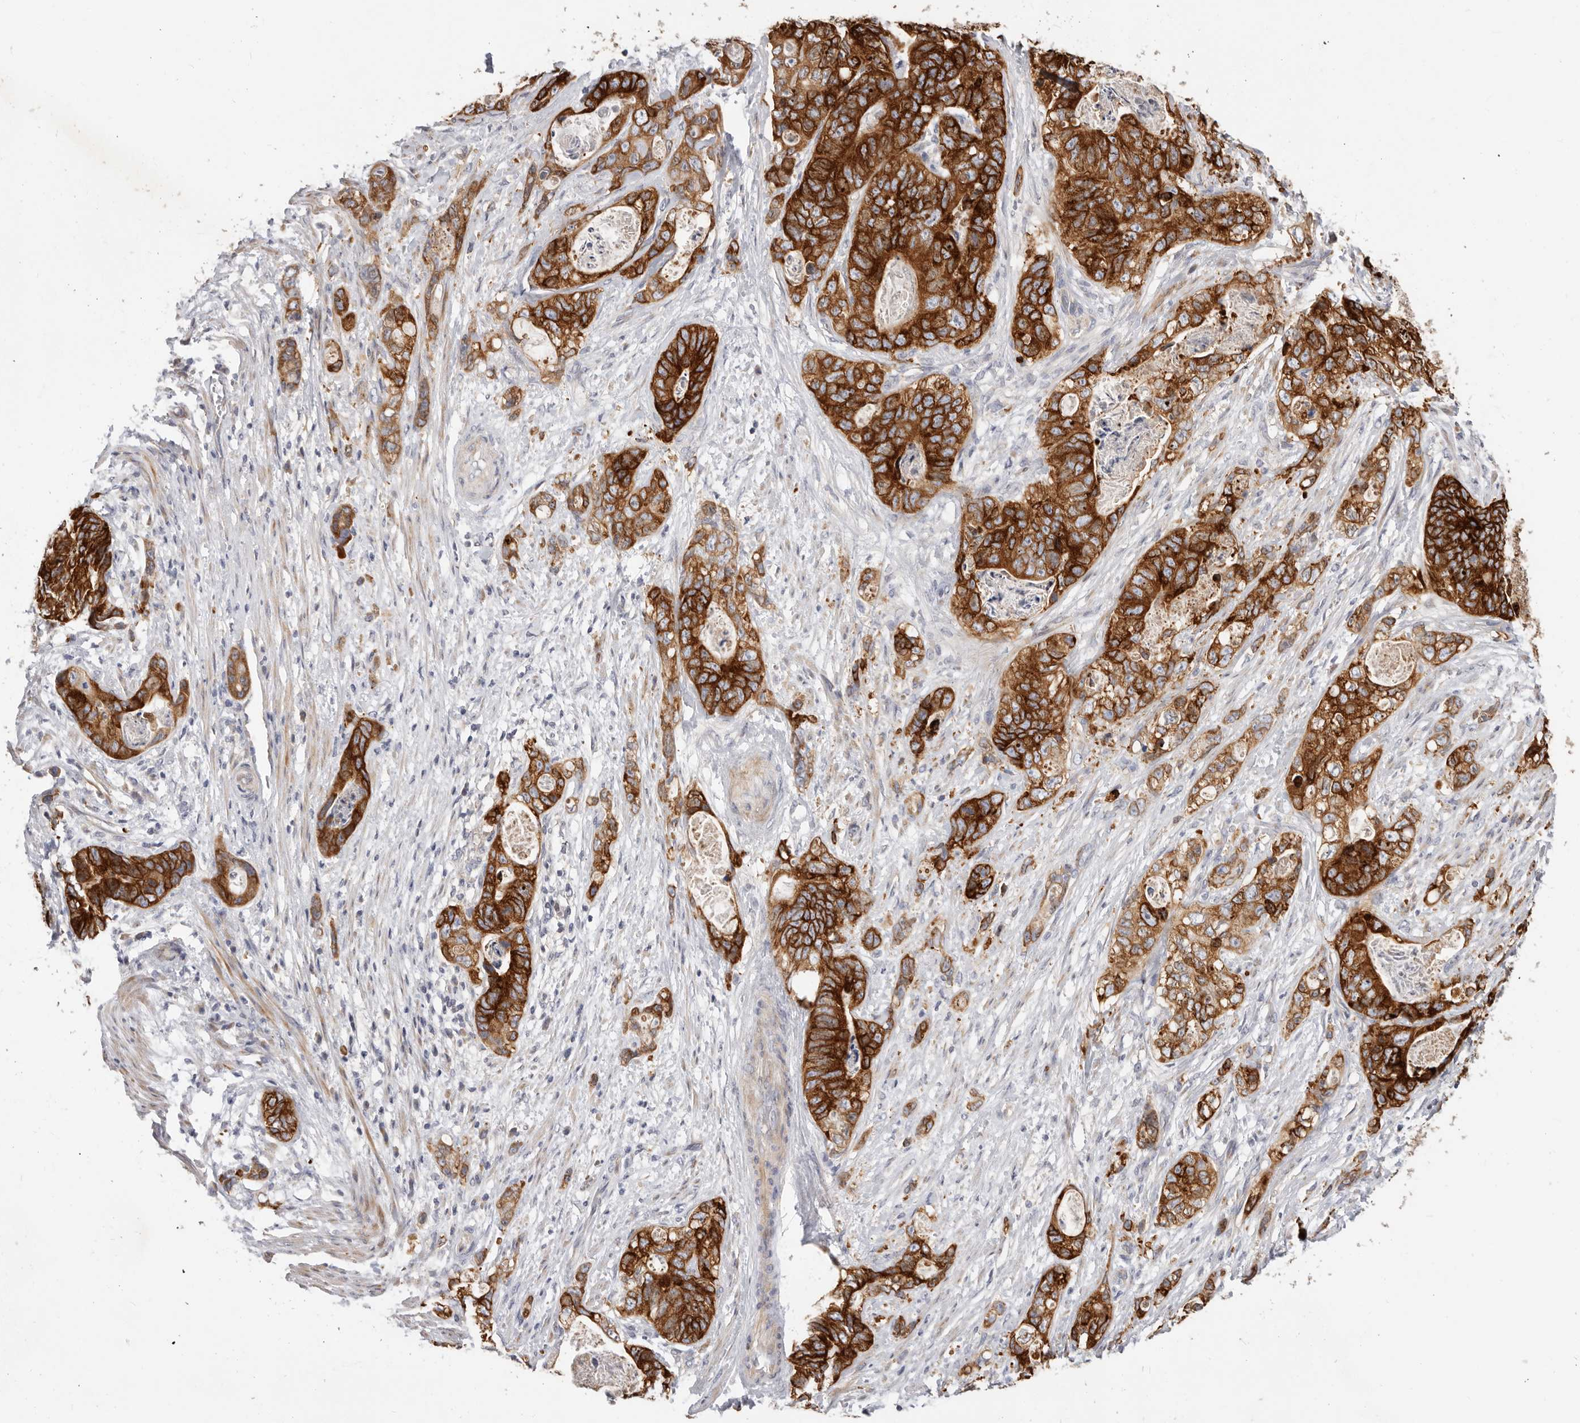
{"staining": {"intensity": "strong", "quantity": ">75%", "location": "cytoplasmic/membranous"}, "tissue": "stomach cancer", "cell_type": "Tumor cells", "image_type": "cancer", "snomed": [{"axis": "morphology", "description": "Normal tissue, NOS"}, {"axis": "morphology", "description": "Adenocarcinoma, NOS"}, {"axis": "topography", "description": "Stomach"}], "caption": "A histopathology image of human stomach cancer stained for a protein shows strong cytoplasmic/membranous brown staining in tumor cells.", "gene": "TFB2M", "patient": {"sex": "female", "age": 89}}